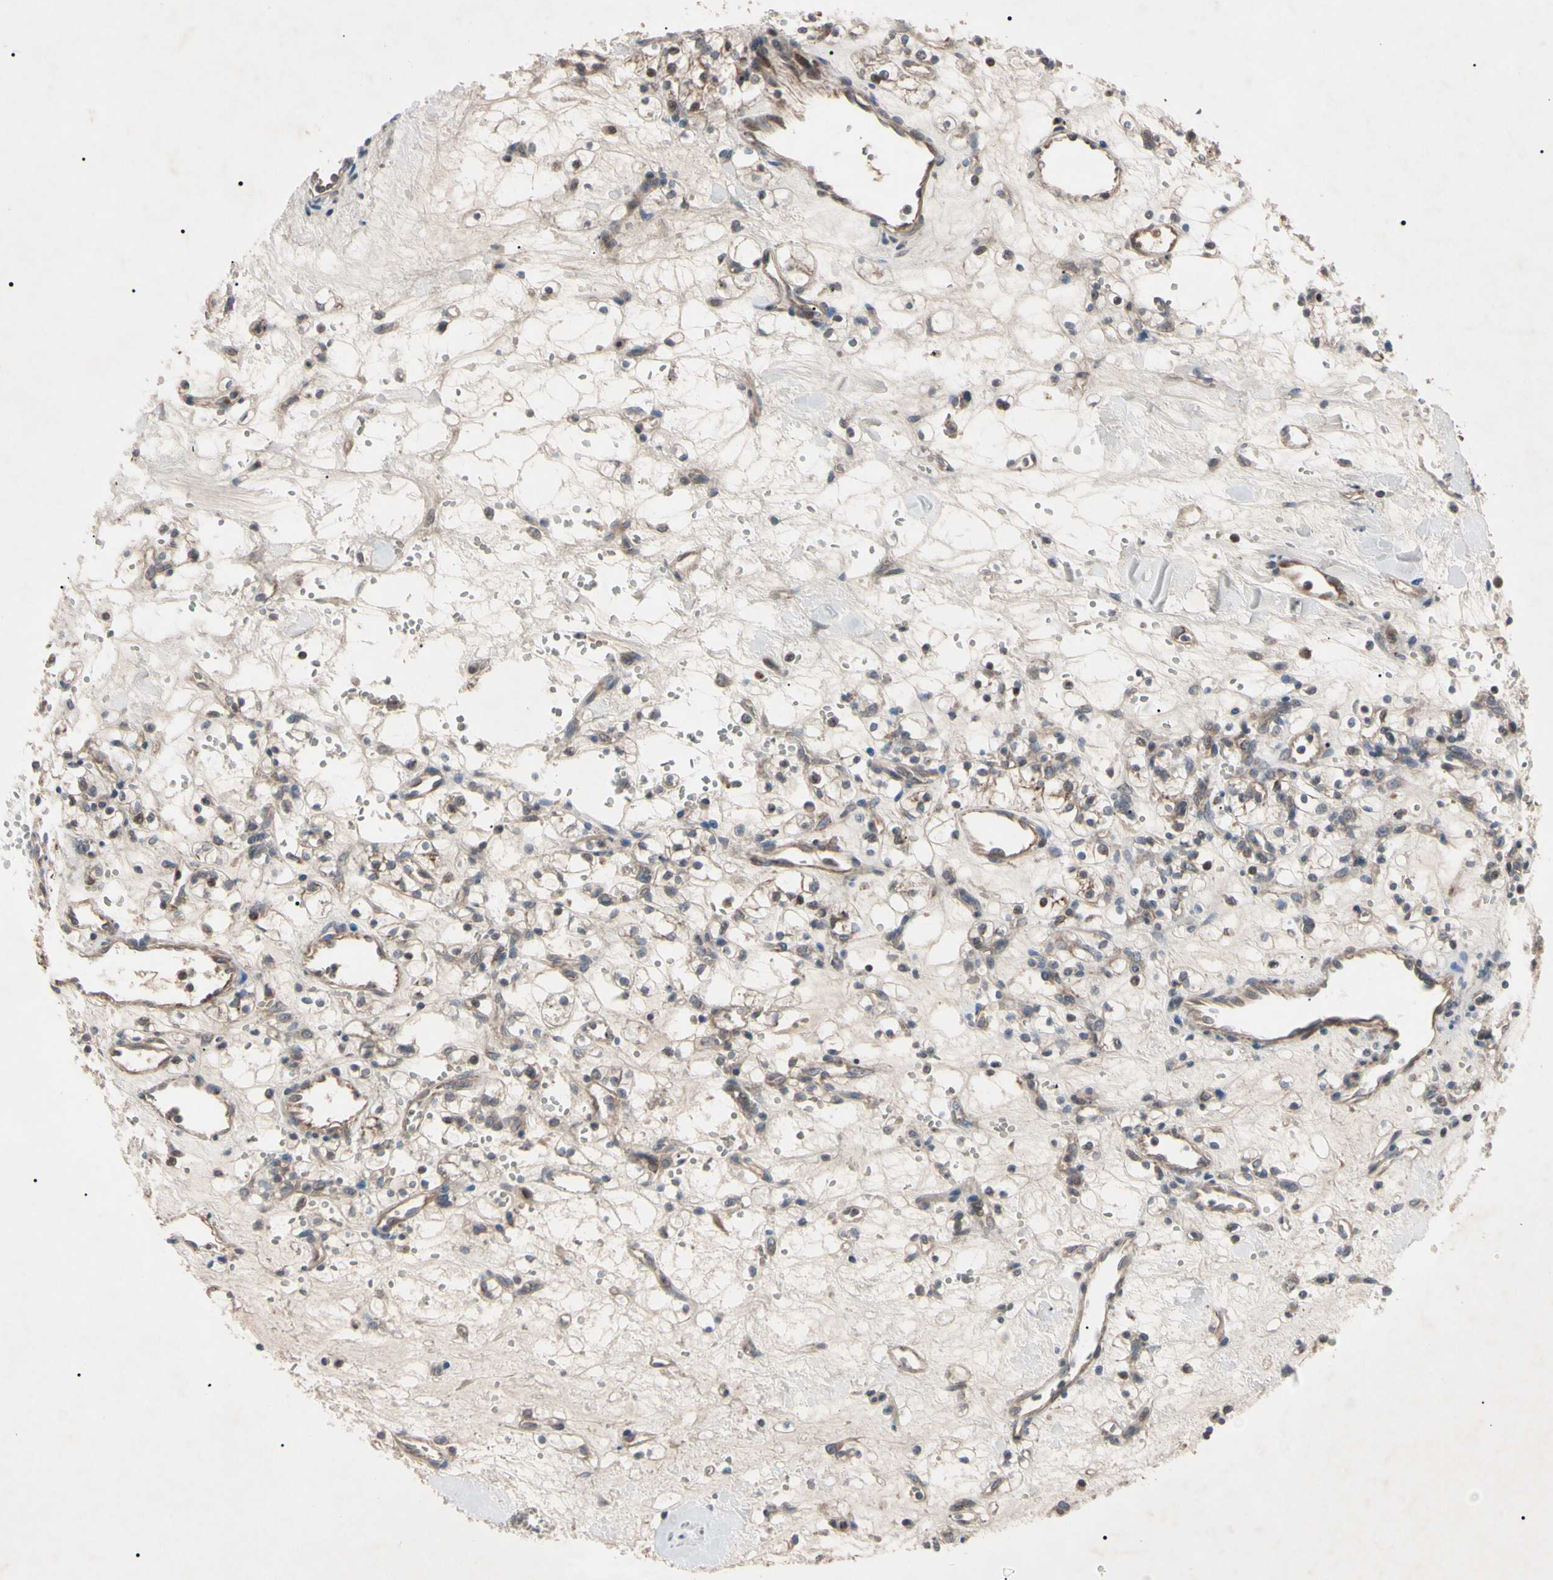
{"staining": {"intensity": "negative", "quantity": "none", "location": "none"}, "tissue": "renal cancer", "cell_type": "Tumor cells", "image_type": "cancer", "snomed": [{"axis": "morphology", "description": "Adenocarcinoma, NOS"}, {"axis": "topography", "description": "Kidney"}], "caption": "Immunohistochemistry (IHC) photomicrograph of adenocarcinoma (renal) stained for a protein (brown), which exhibits no expression in tumor cells. The staining was performed using DAB to visualize the protein expression in brown, while the nuclei were stained in blue with hematoxylin (Magnification: 20x).", "gene": "TNFRSF1A", "patient": {"sex": "female", "age": 60}}